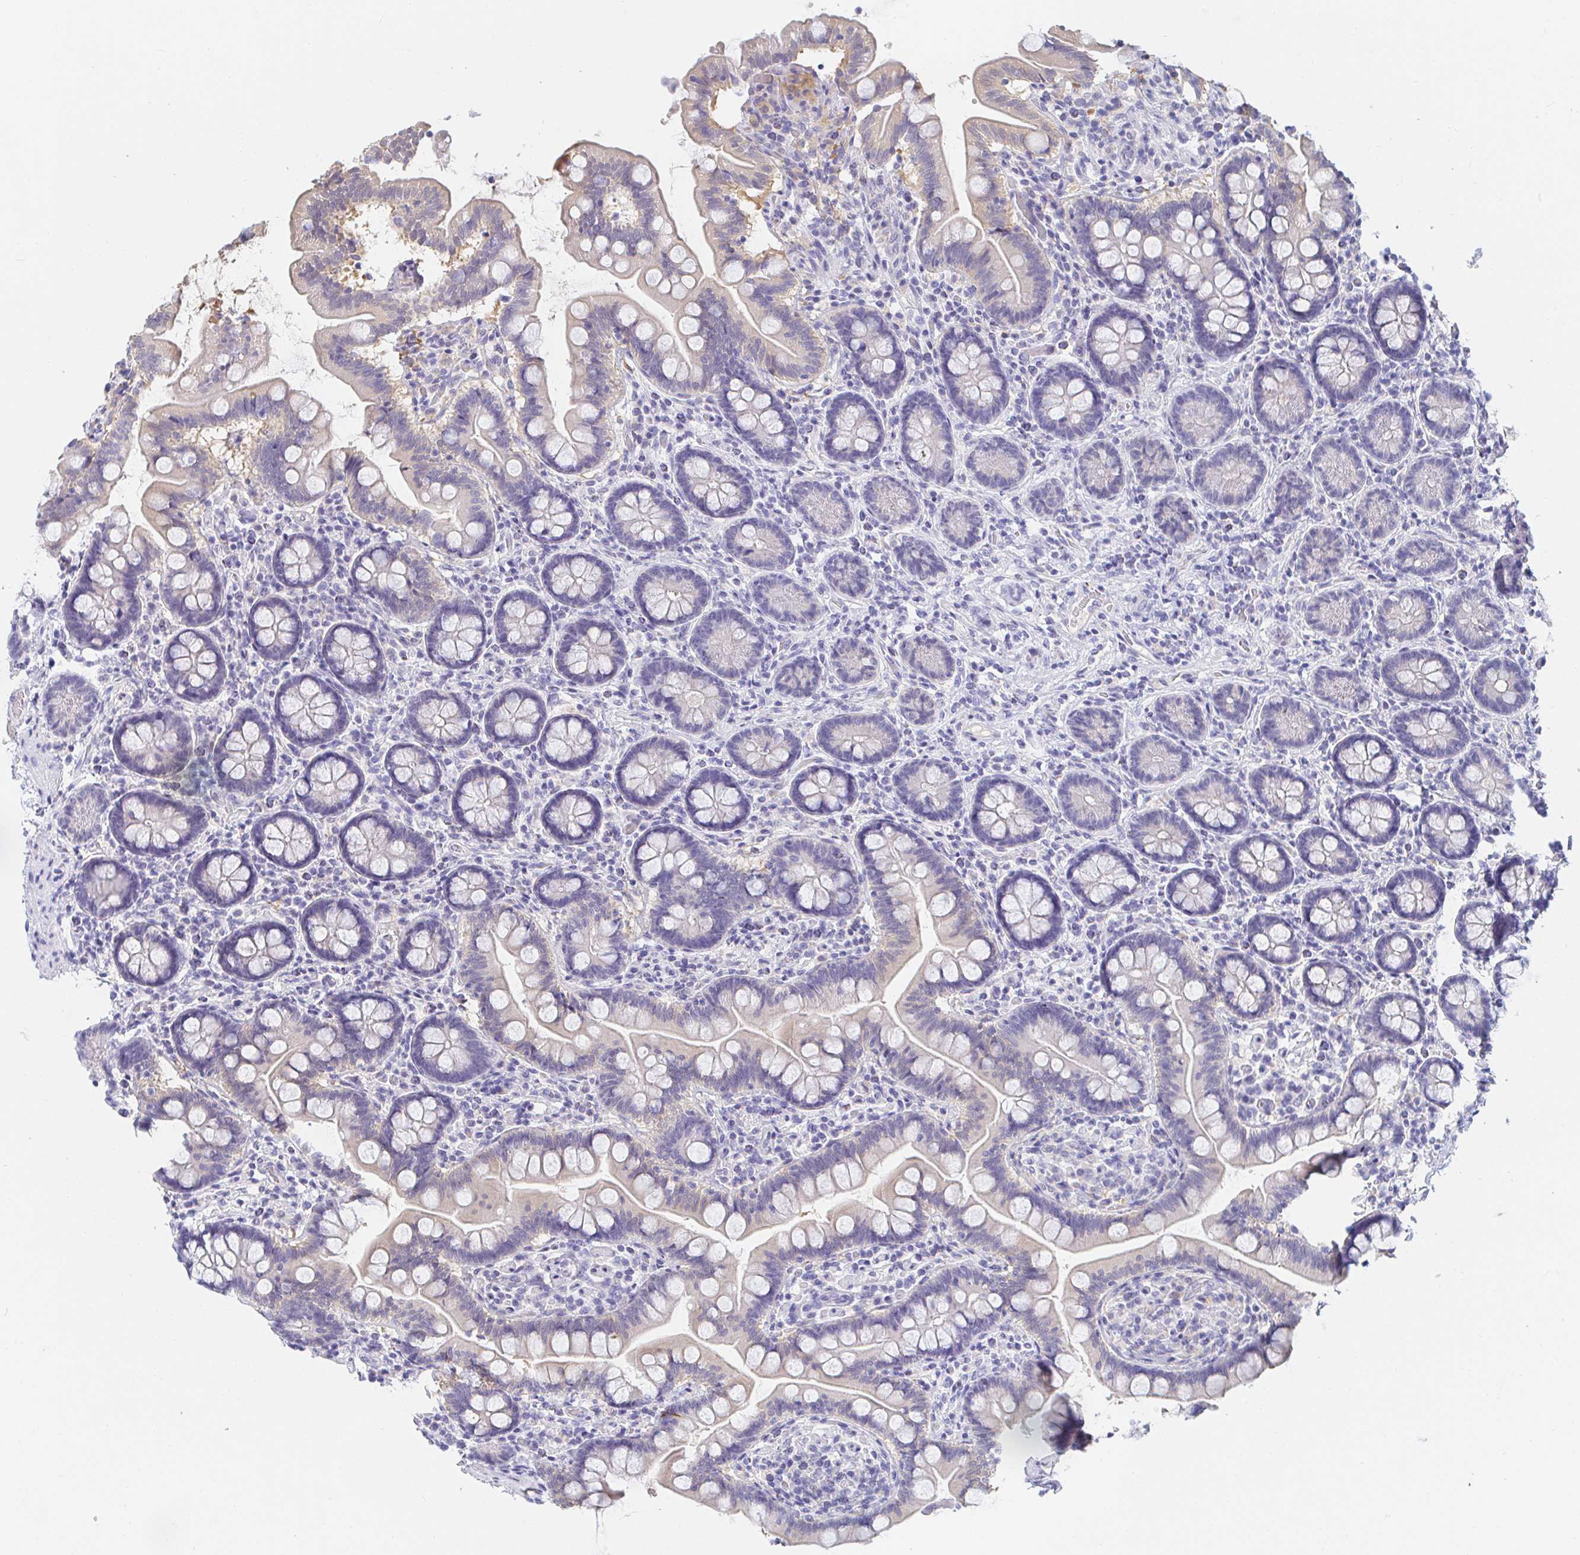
{"staining": {"intensity": "negative", "quantity": "none", "location": "none"}, "tissue": "small intestine", "cell_type": "Glandular cells", "image_type": "normal", "snomed": [{"axis": "morphology", "description": "Normal tissue, NOS"}, {"axis": "topography", "description": "Small intestine"}], "caption": "This is a photomicrograph of IHC staining of benign small intestine, which shows no staining in glandular cells.", "gene": "PDE6B", "patient": {"sex": "female", "age": 64}}